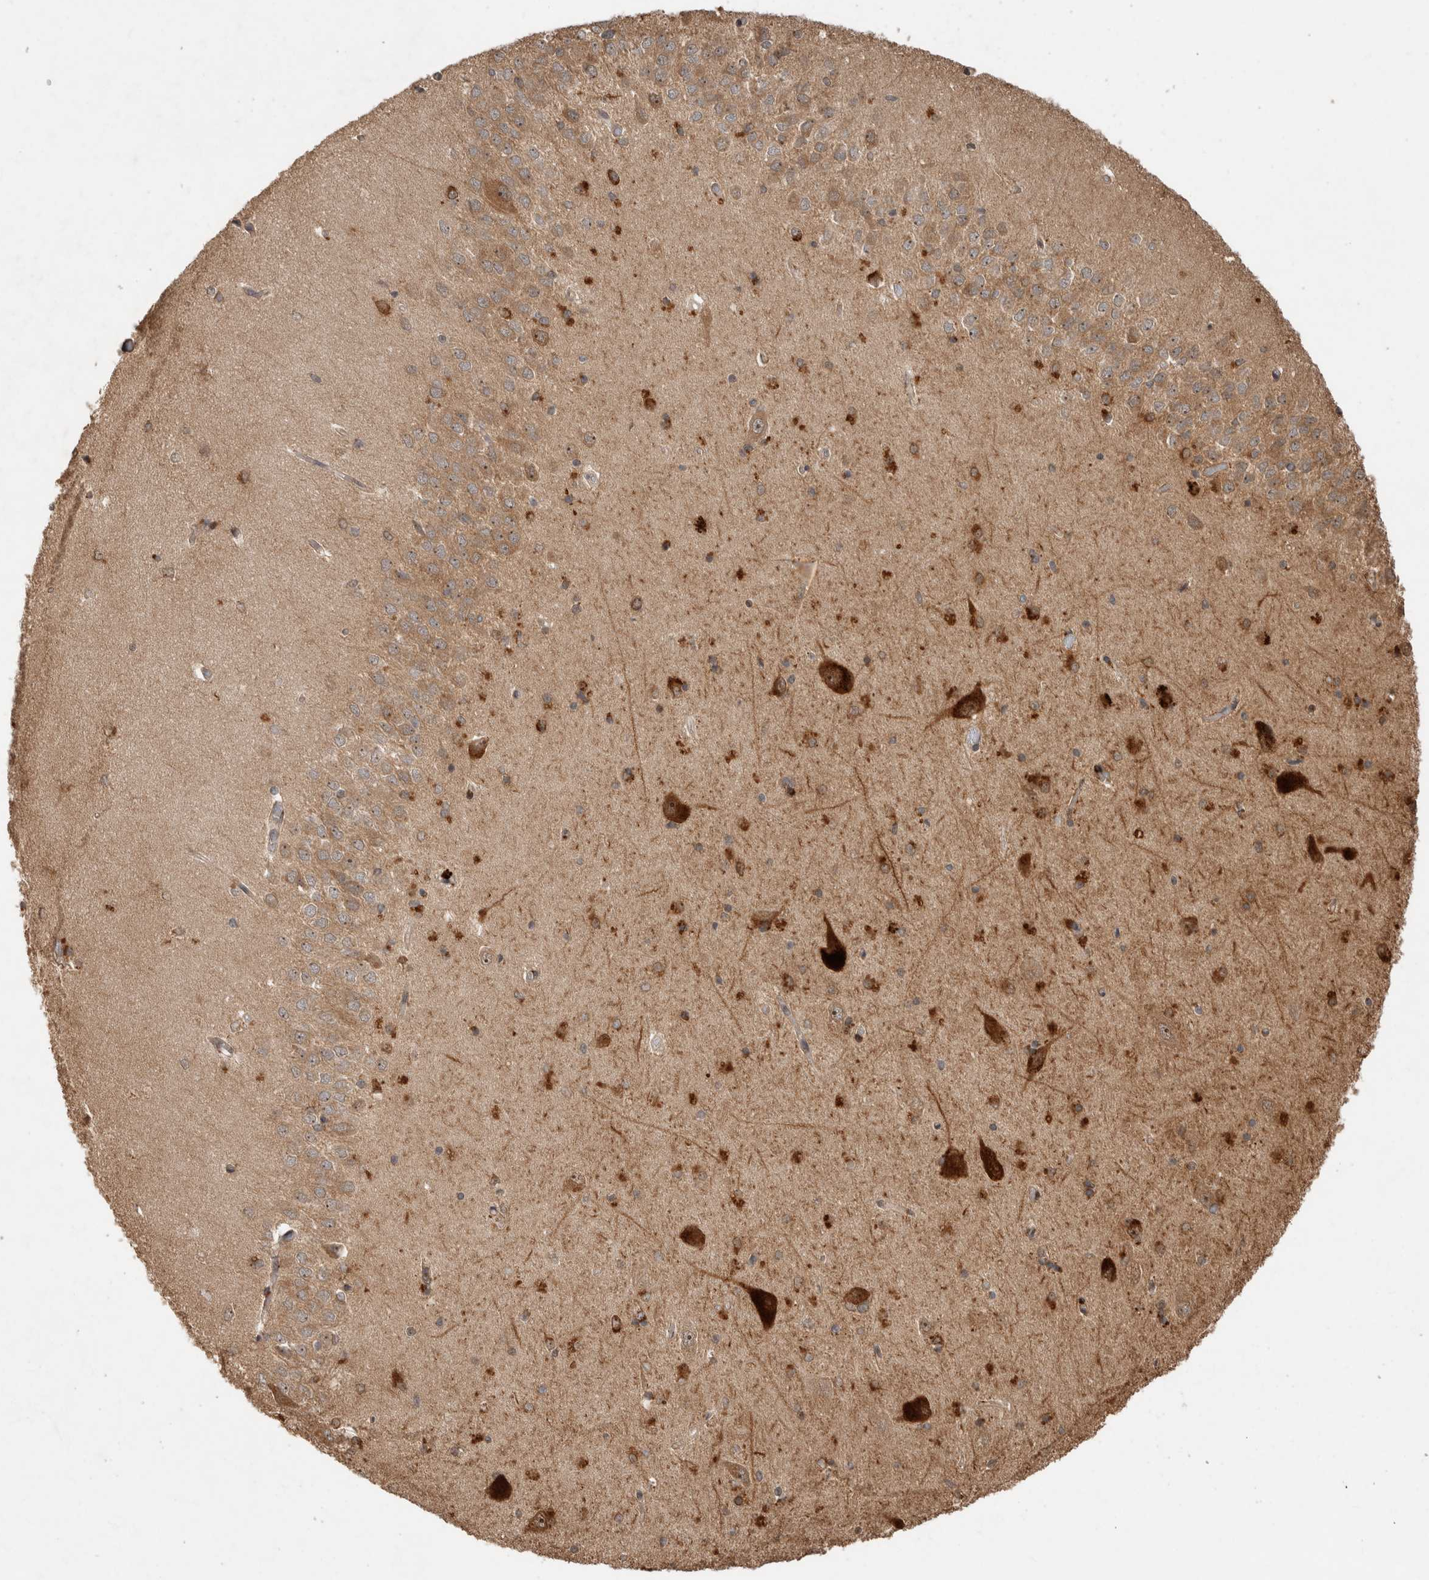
{"staining": {"intensity": "moderate", "quantity": ">75%", "location": "cytoplasmic/membranous"}, "tissue": "hippocampus", "cell_type": "Glial cells", "image_type": "normal", "snomed": [{"axis": "morphology", "description": "Normal tissue, NOS"}, {"axis": "topography", "description": "Hippocampus"}], "caption": "Glial cells reveal medium levels of moderate cytoplasmic/membranous positivity in about >75% of cells in normal human hippocampus.", "gene": "PITPNC1", "patient": {"sex": "male", "age": 45}}